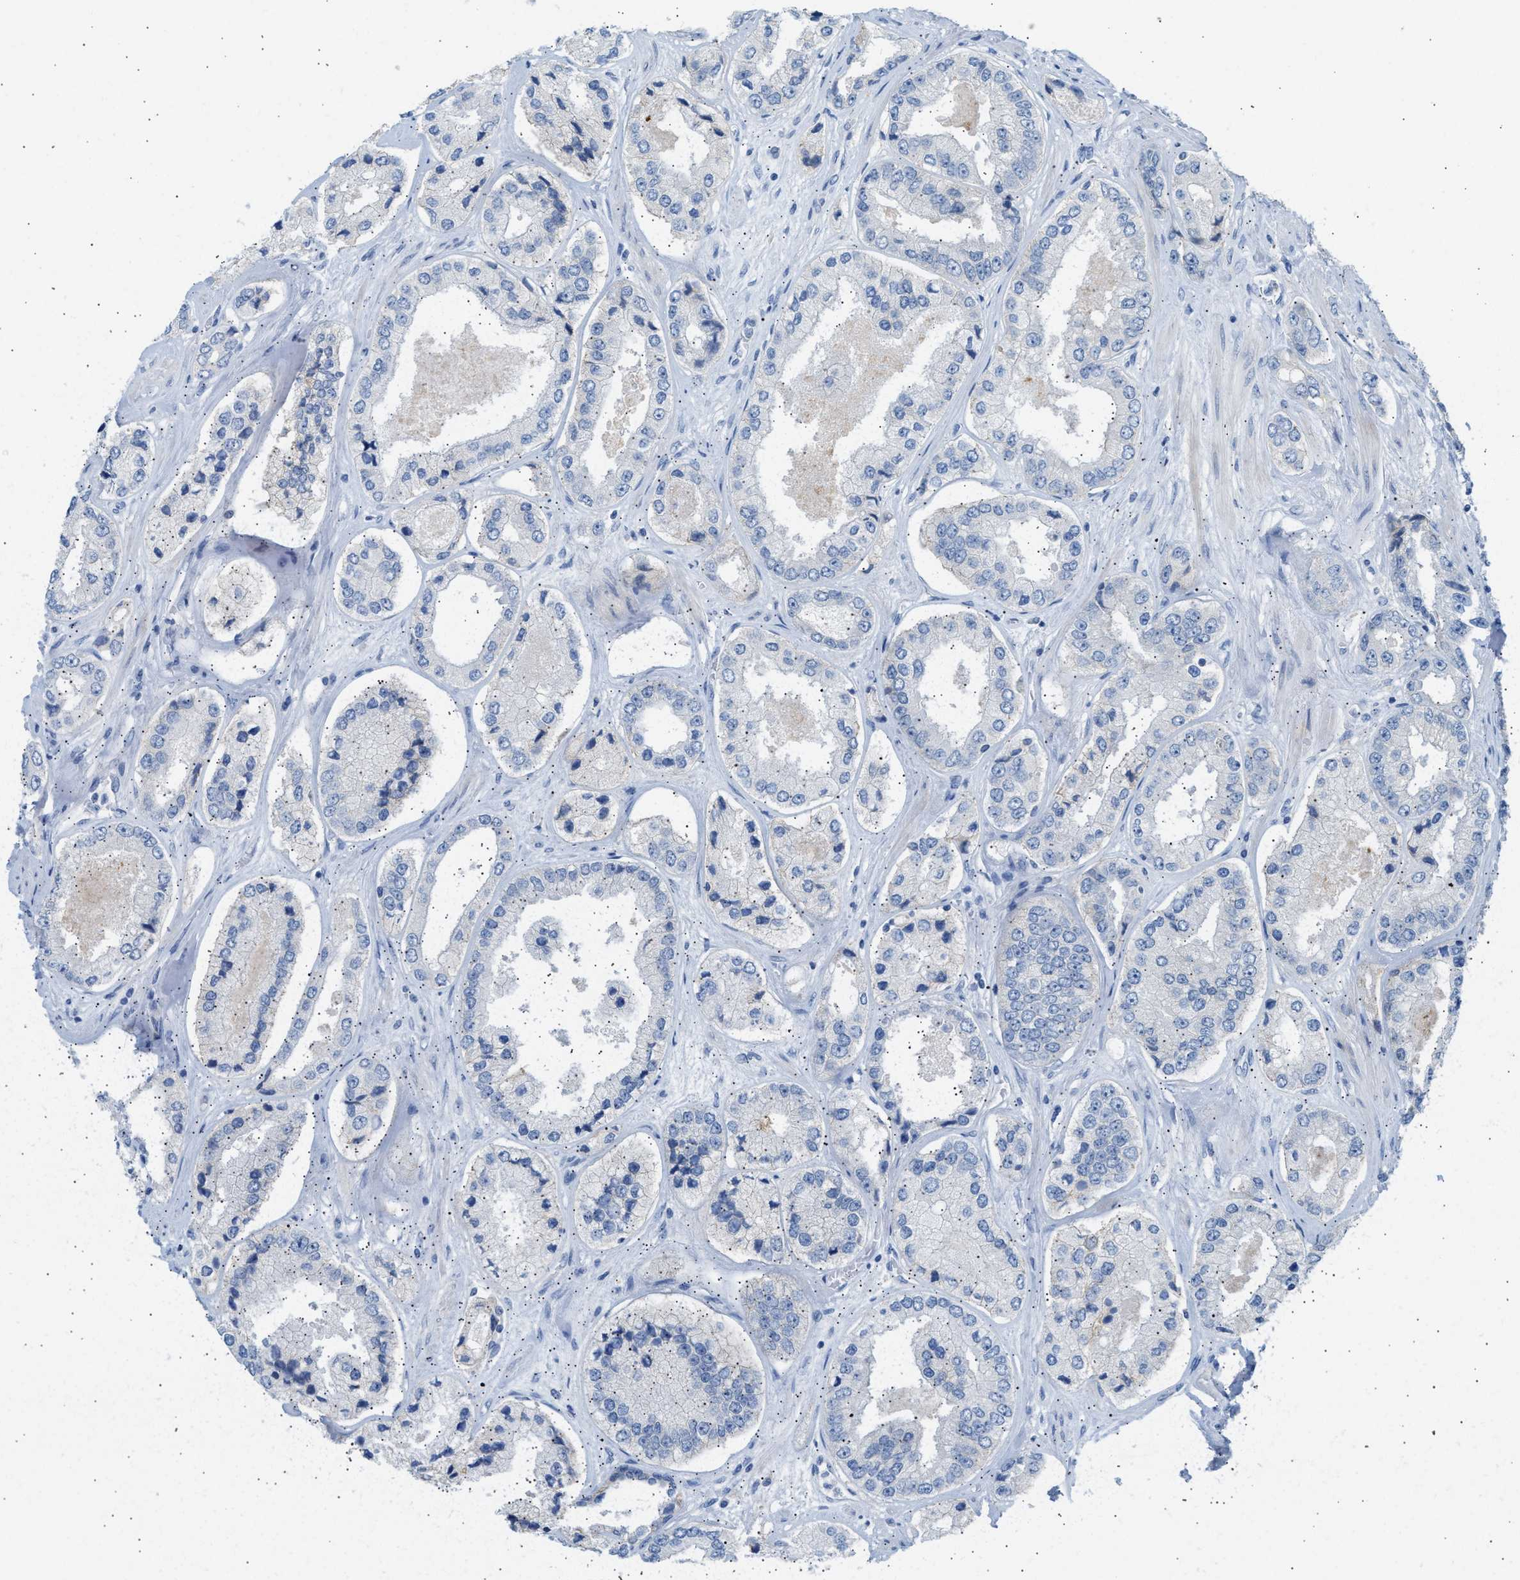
{"staining": {"intensity": "negative", "quantity": "none", "location": "none"}, "tissue": "prostate cancer", "cell_type": "Tumor cells", "image_type": "cancer", "snomed": [{"axis": "morphology", "description": "Adenocarcinoma, High grade"}, {"axis": "topography", "description": "Prostate"}], "caption": "Human high-grade adenocarcinoma (prostate) stained for a protein using IHC exhibits no positivity in tumor cells.", "gene": "ERBB2", "patient": {"sex": "male", "age": 61}}